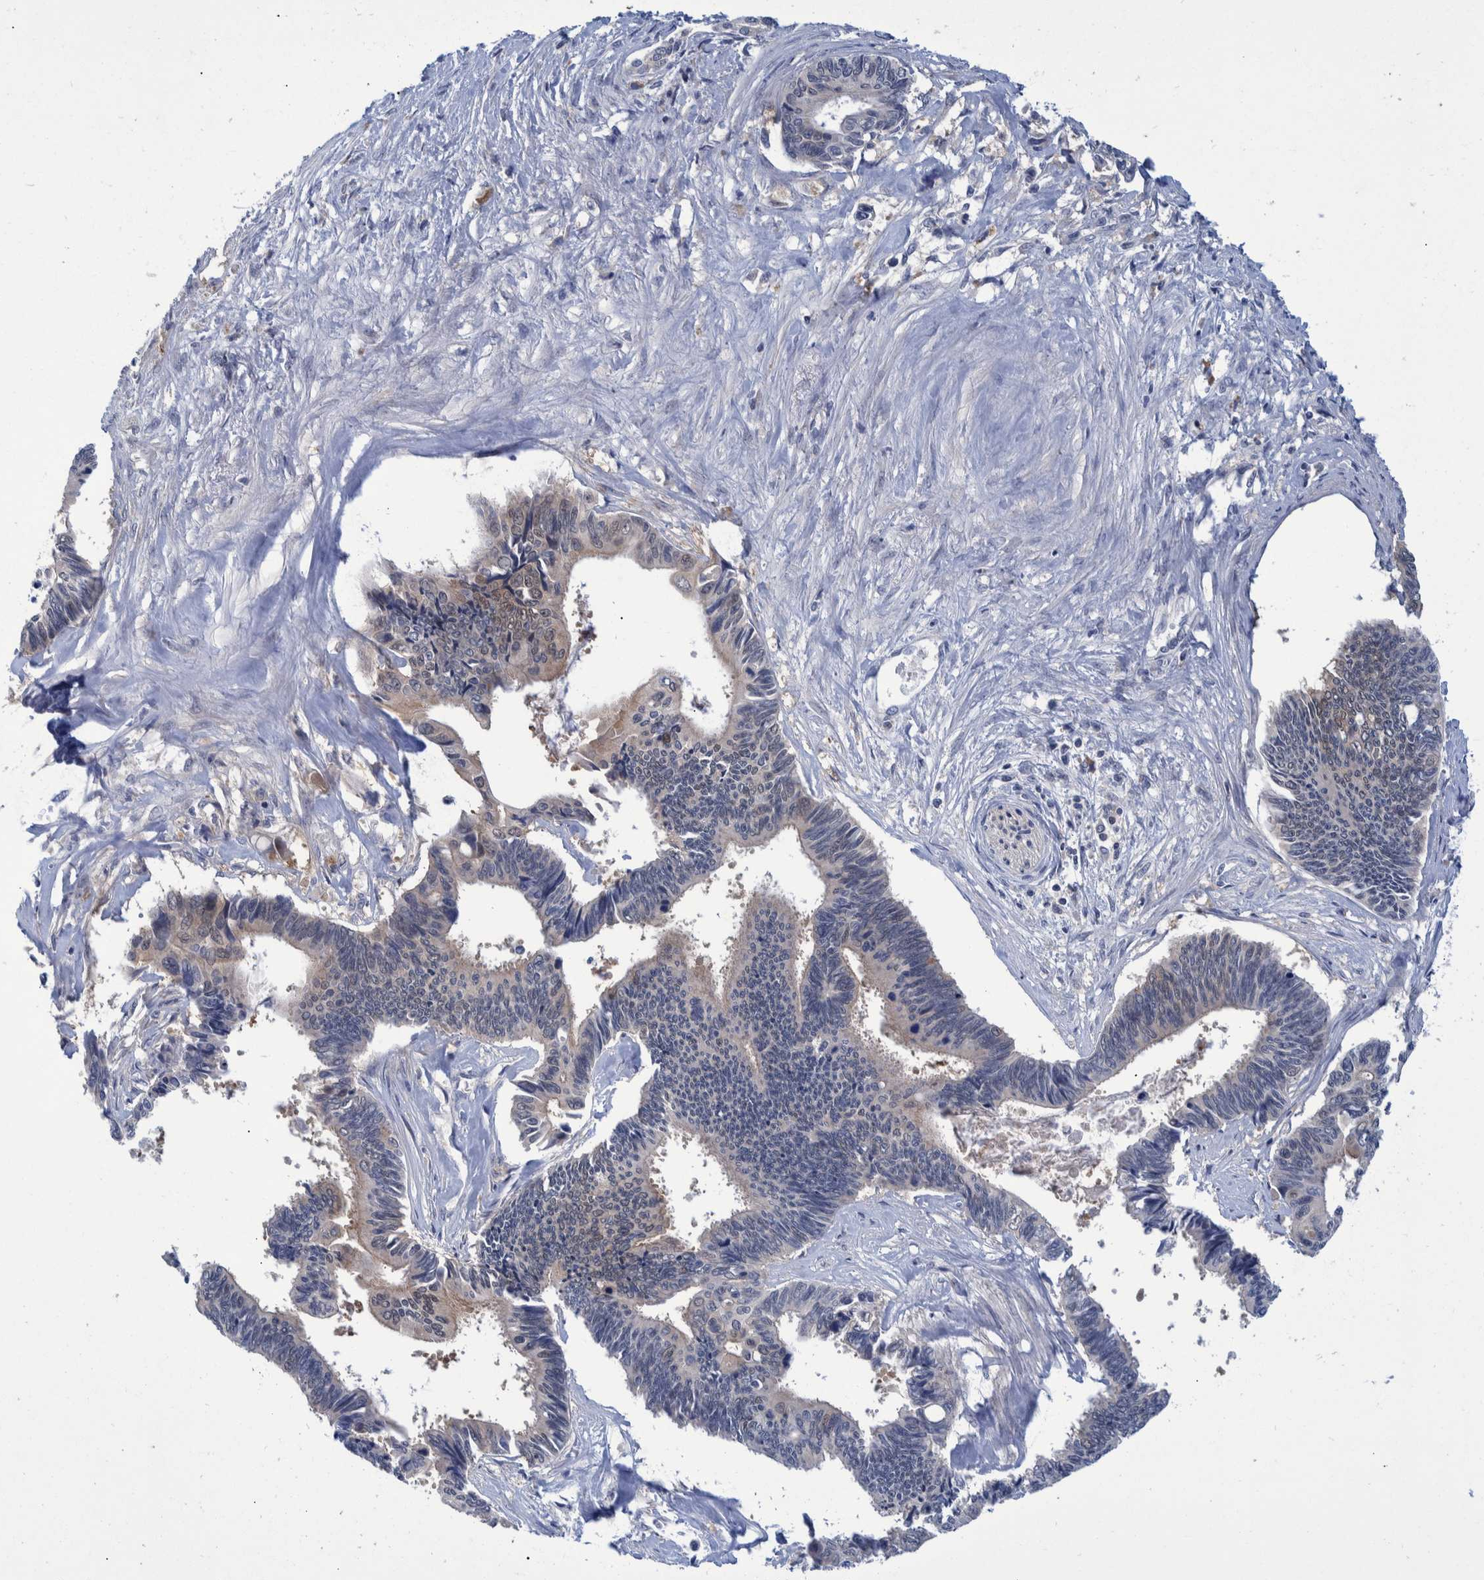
{"staining": {"intensity": "weak", "quantity": "<25%", "location": "cytoplasmic/membranous"}, "tissue": "pancreatic cancer", "cell_type": "Tumor cells", "image_type": "cancer", "snomed": [{"axis": "morphology", "description": "Adenocarcinoma, NOS"}, {"axis": "topography", "description": "Pancreas"}], "caption": "IHC histopathology image of pancreatic adenocarcinoma stained for a protein (brown), which shows no expression in tumor cells.", "gene": "PCYT2", "patient": {"sex": "female", "age": 70}}